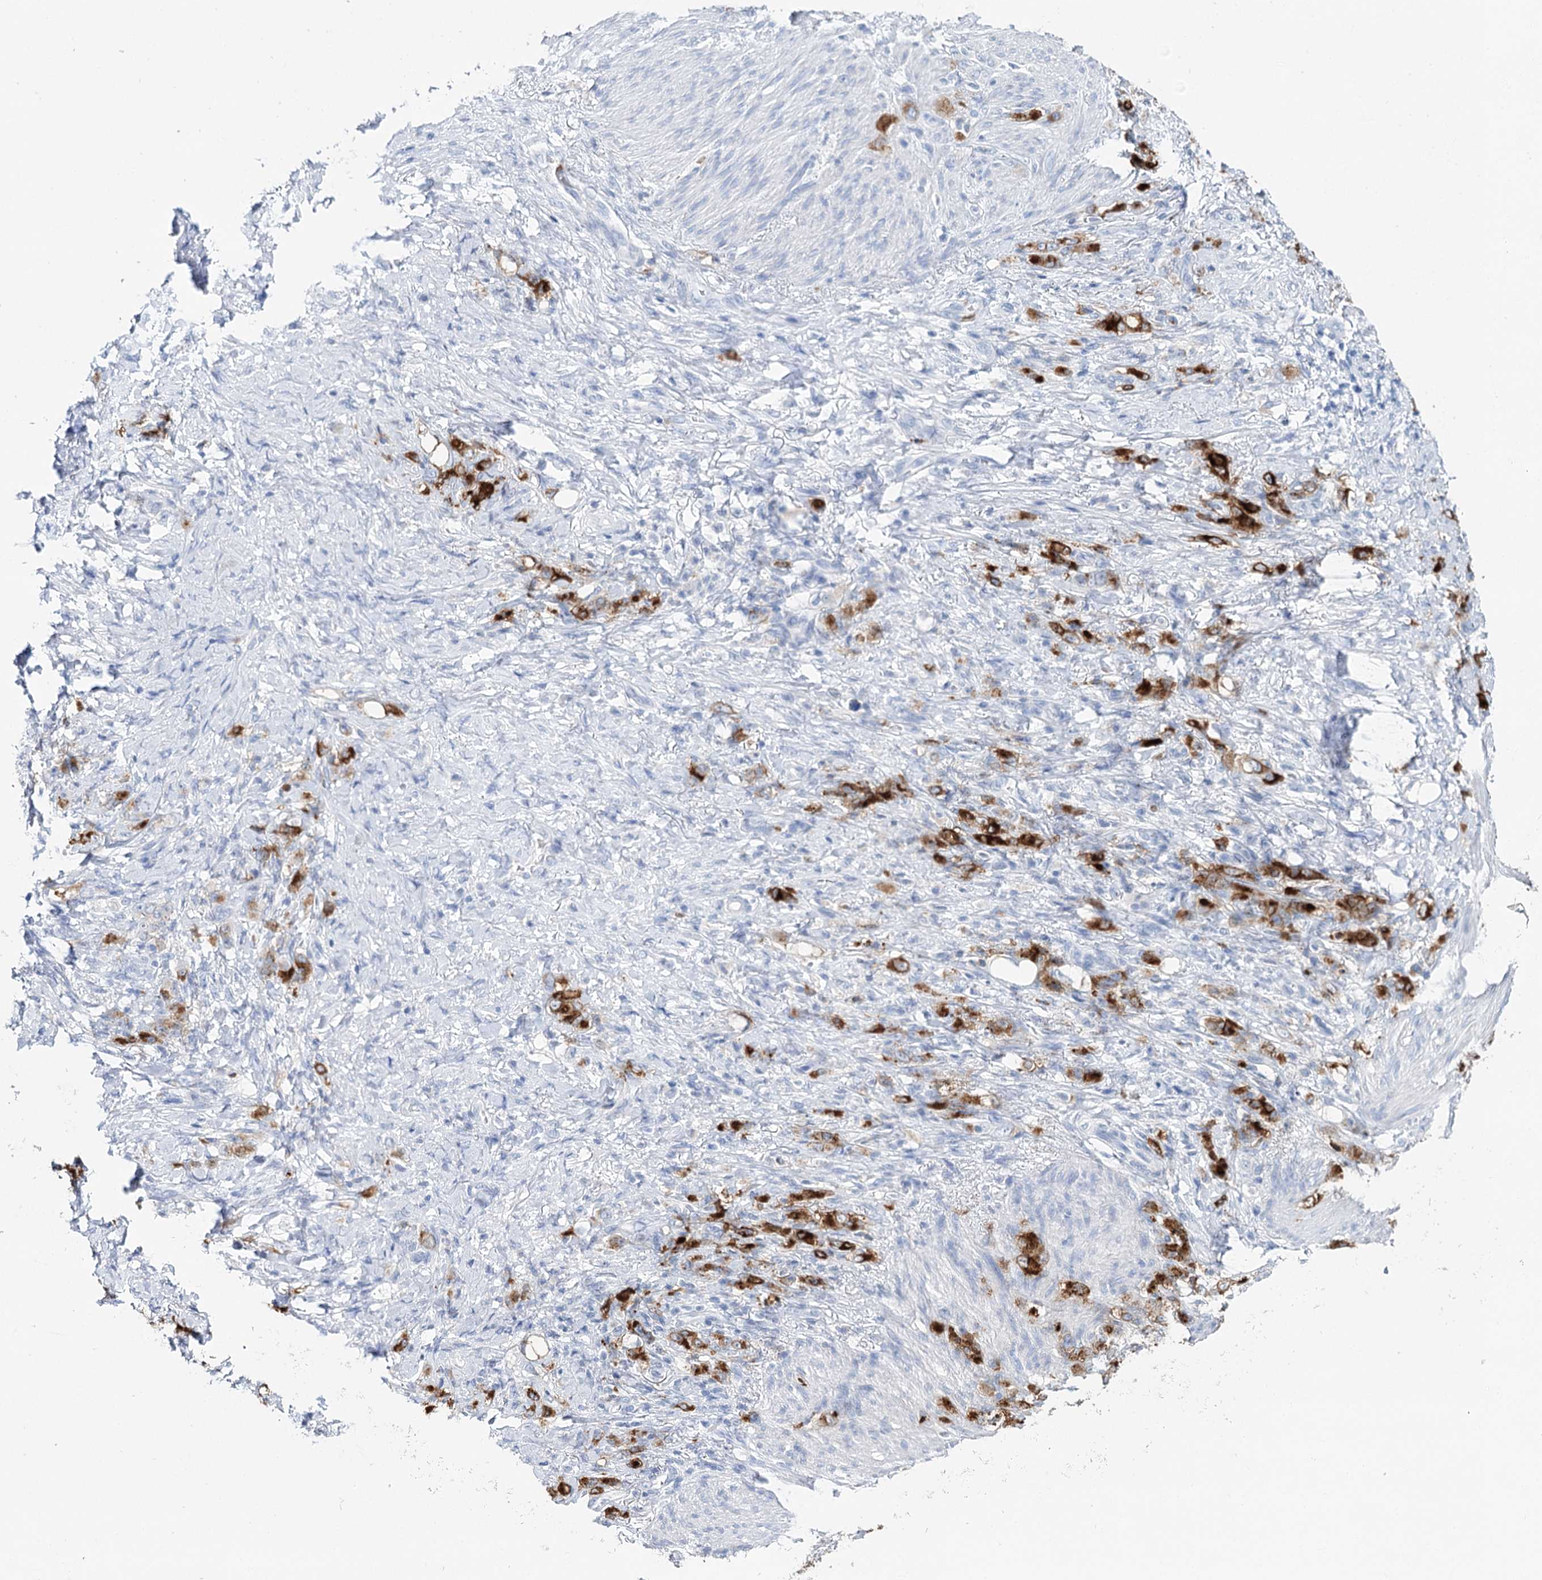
{"staining": {"intensity": "strong", "quantity": ">75%", "location": "cytoplasmic/membranous"}, "tissue": "stomach cancer", "cell_type": "Tumor cells", "image_type": "cancer", "snomed": [{"axis": "morphology", "description": "Adenocarcinoma, NOS"}, {"axis": "topography", "description": "Stomach"}], "caption": "A brown stain shows strong cytoplasmic/membranous positivity of a protein in stomach cancer (adenocarcinoma) tumor cells. (DAB (3,3'-diaminobenzidine) IHC, brown staining for protein, blue staining for nuclei).", "gene": "CEACAM8", "patient": {"sex": "female", "age": 79}}